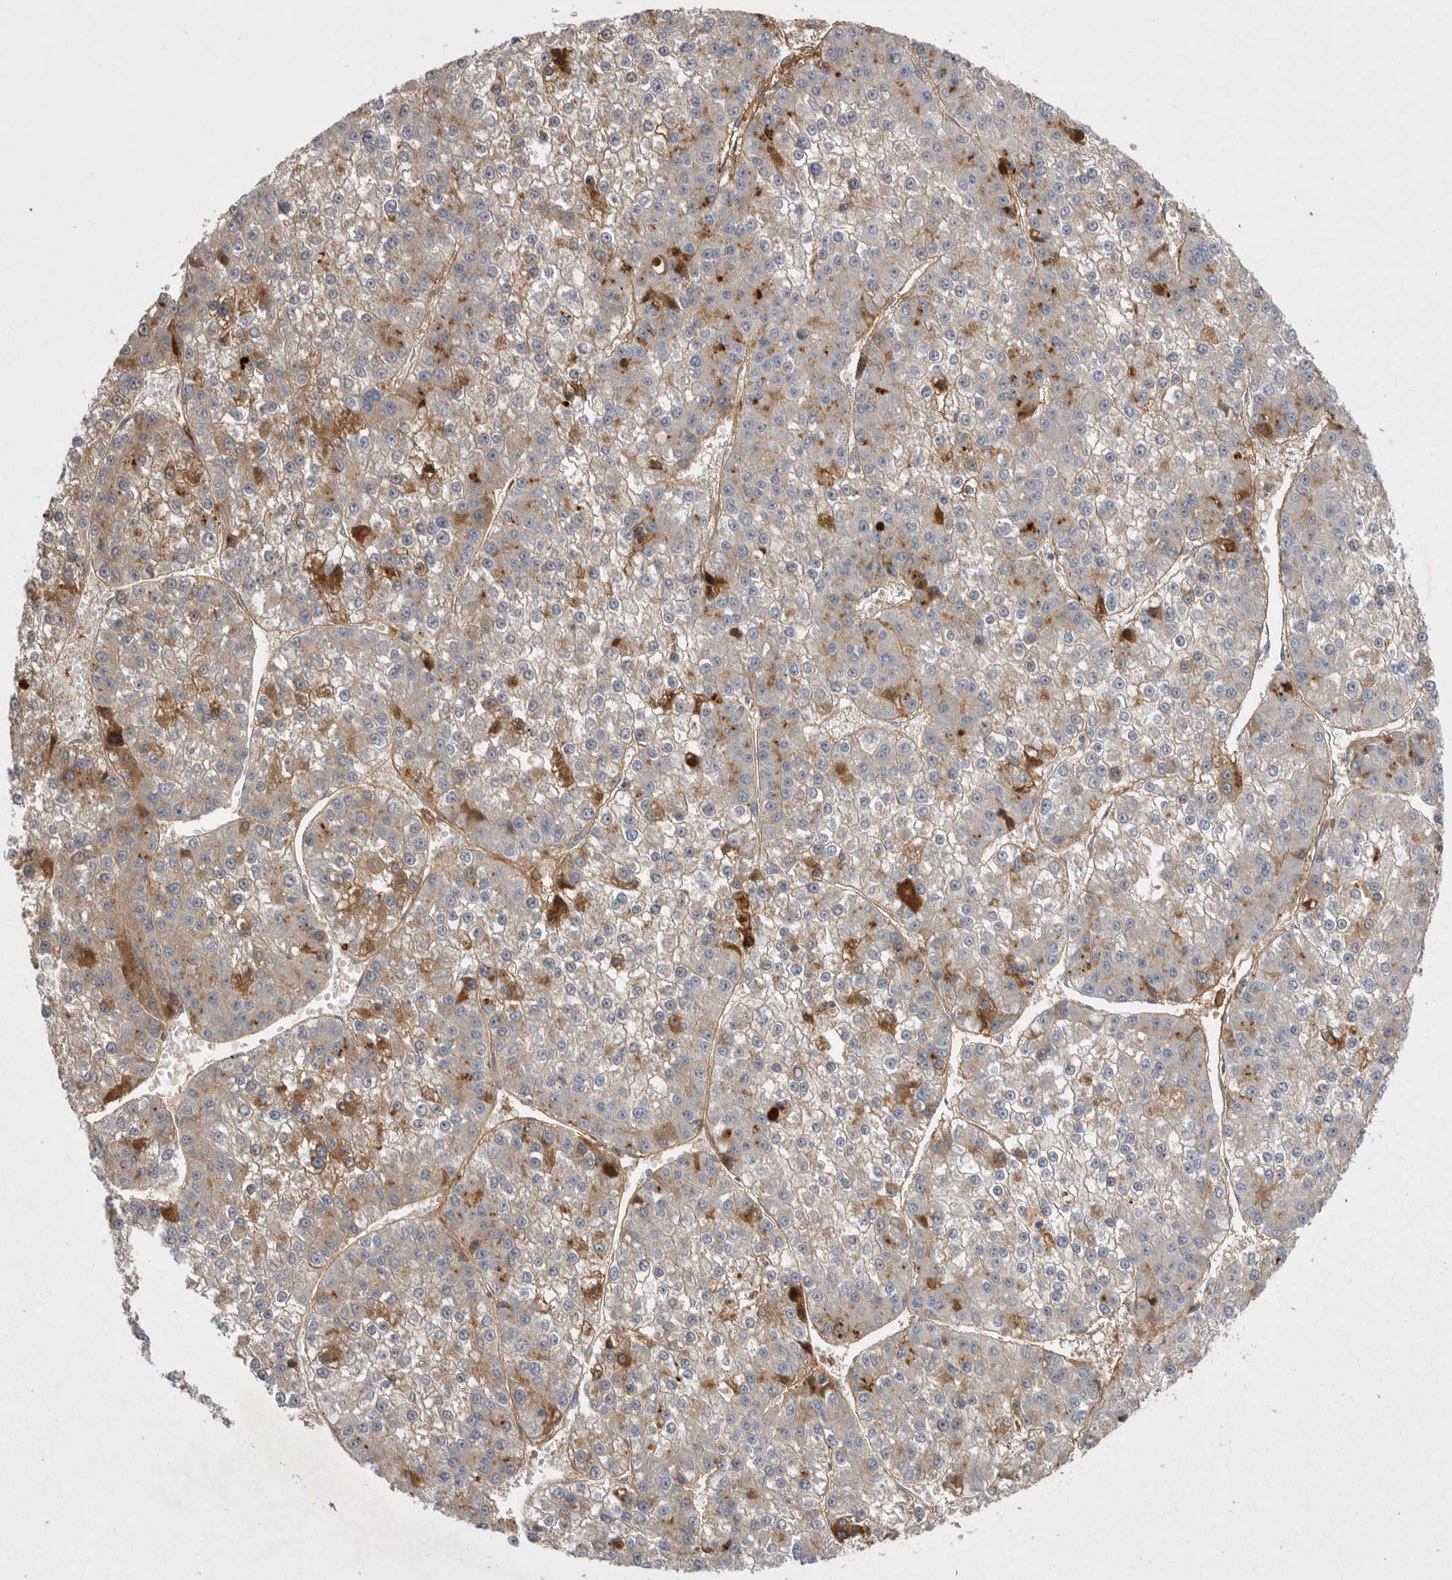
{"staining": {"intensity": "moderate", "quantity": "25%-75%", "location": "cytoplasmic/membranous"}, "tissue": "liver cancer", "cell_type": "Tumor cells", "image_type": "cancer", "snomed": [{"axis": "morphology", "description": "Carcinoma, Hepatocellular, NOS"}, {"axis": "topography", "description": "Liver"}], "caption": "Liver hepatocellular carcinoma stained with a protein marker shows moderate staining in tumor cells.", "gene": "CRP", "patient": {"sex": "female", "age": 73}}